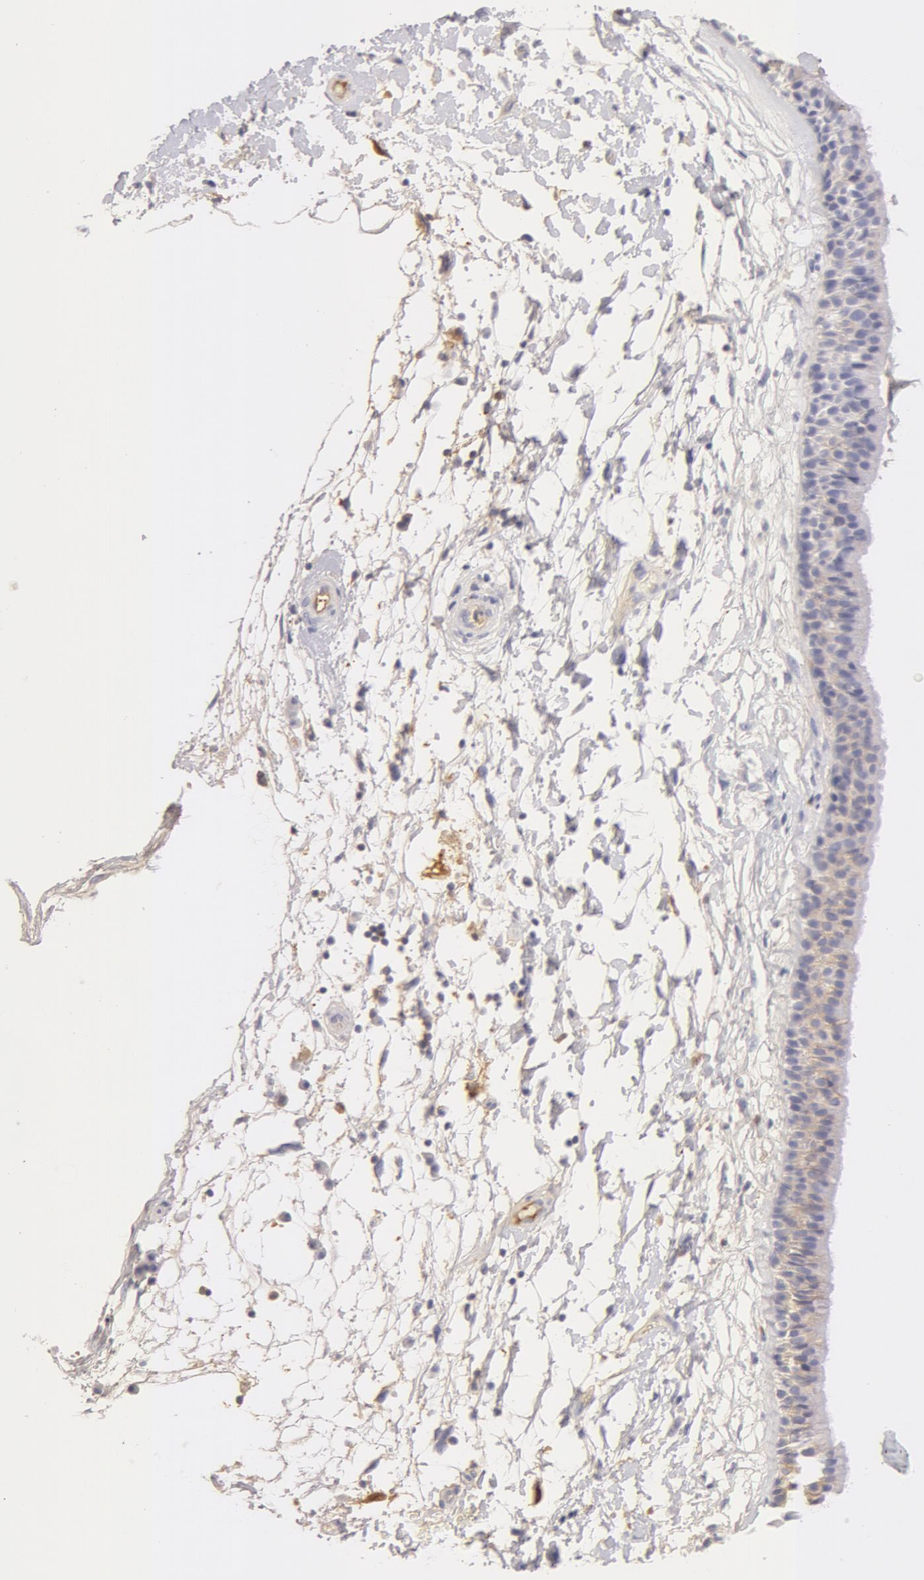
{"staining": {"intensity": "negative", "quantity": "none", "location": "none"}, "tissue": "nasopharynx", "cell_type": "Respiratory epithelial cells", "image_type": "normal", "snomed": [{"axis": "morphology", "description": "Normal tissue, NOS"}, {"axis": "topography", "description": "Nasopharynx"}], "caption": "A photomicrograph of nasopharynx stained for a protein demonstrates no brown staining in respiratory epithelial cells. (Immunohistochemistry, brightfield microscopy, high magnification).", "gene": "GC", "patient": {"sex": "male", "age": 13}}